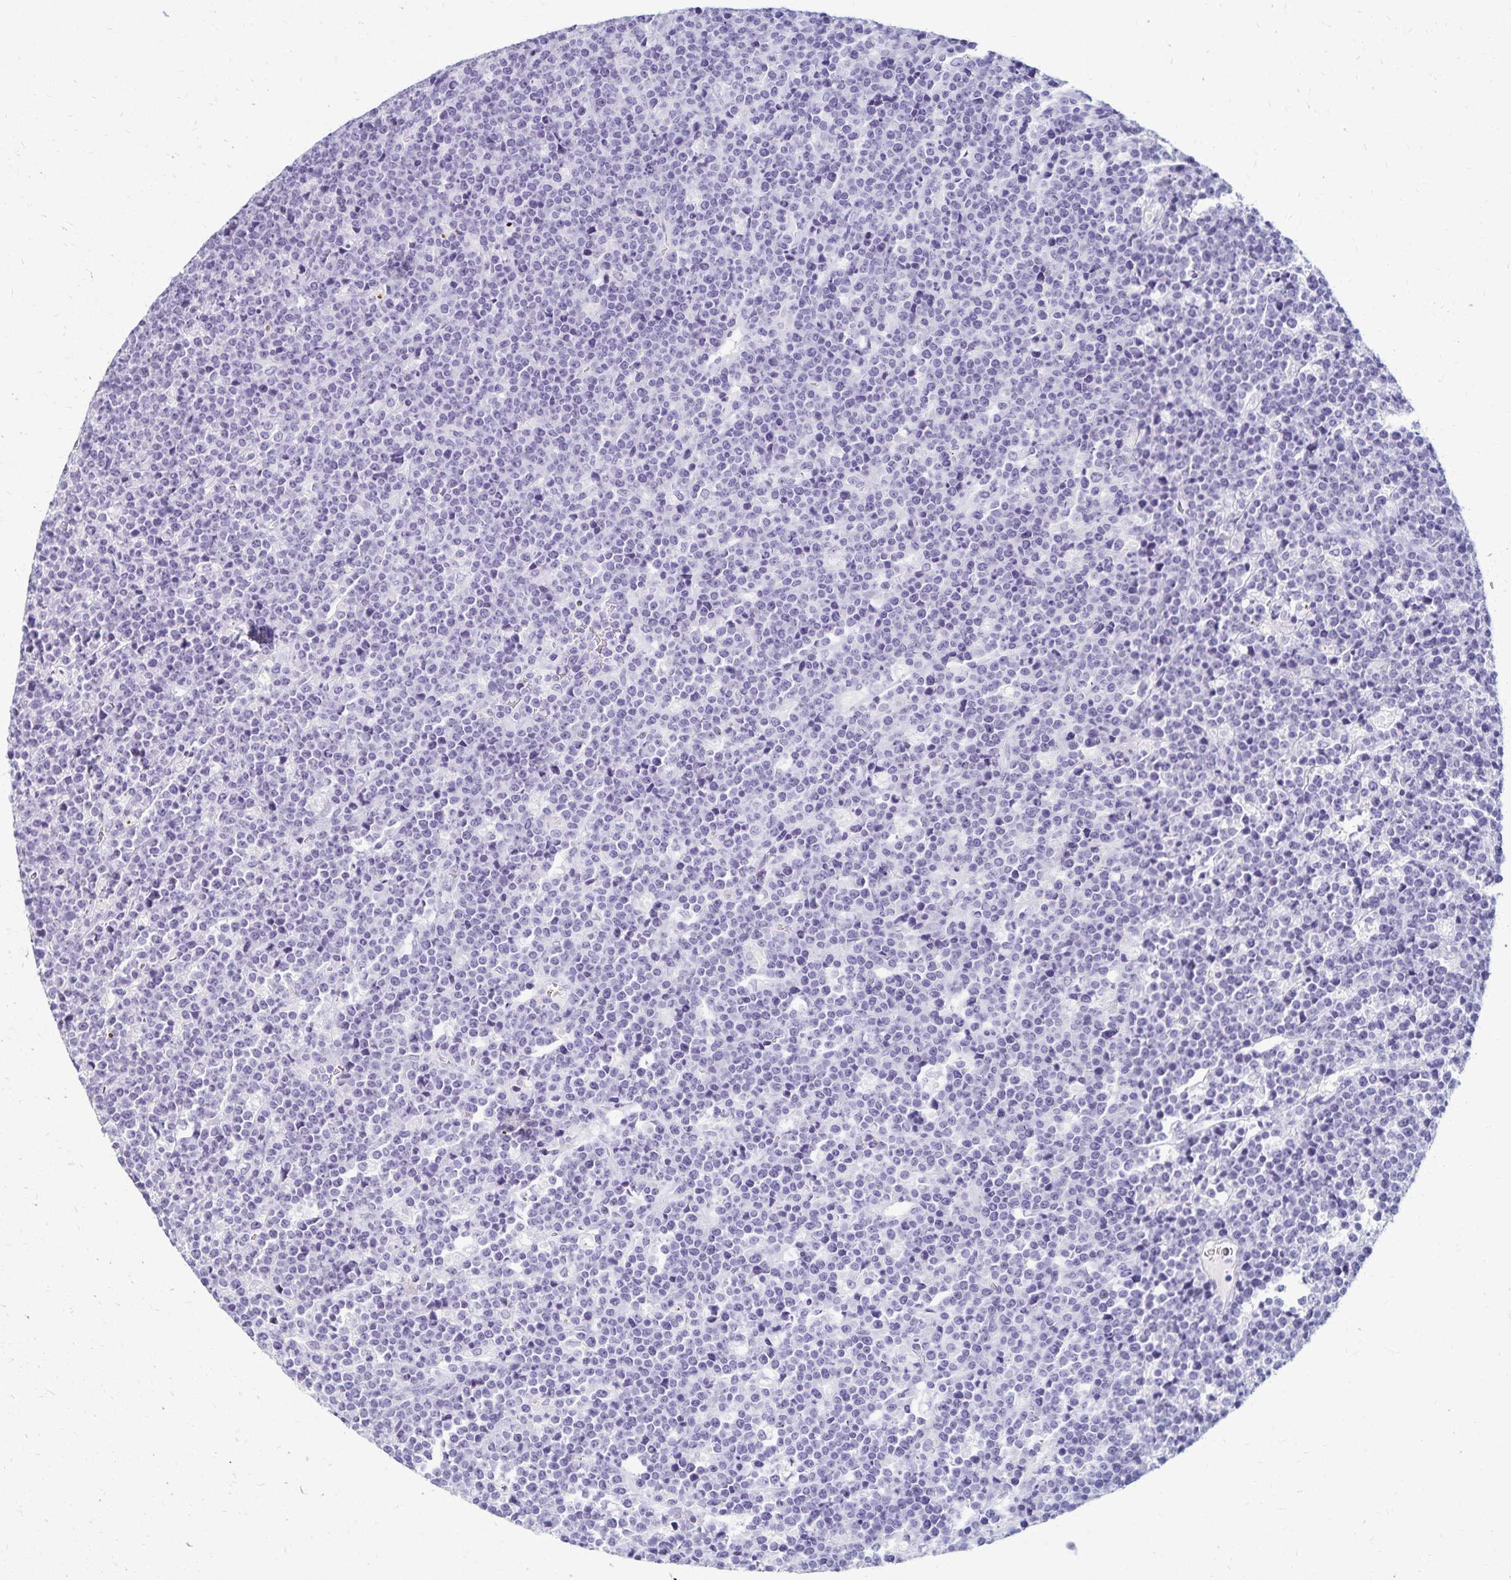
{"staining": {"intensity": "negative", "quantity": "none", "location": "none"}, "tissue": "lymphoma", "cell_type": "Tumor cells", "image_type": "cancer", "snomed": [{"axis": "morphology", "description": "Malignant lymphoma, non-Hodgkin's type, High grade"}, {"axis": "topography", "description": "Ovary"}], "caption": "Protein analysis of malignant lymphoma, non-Hodgkin's type (high-grade) reveals no significant expression in tumor cells.", "gene": "C2orf50", "patient": {"sex": "female", "age": 56}}